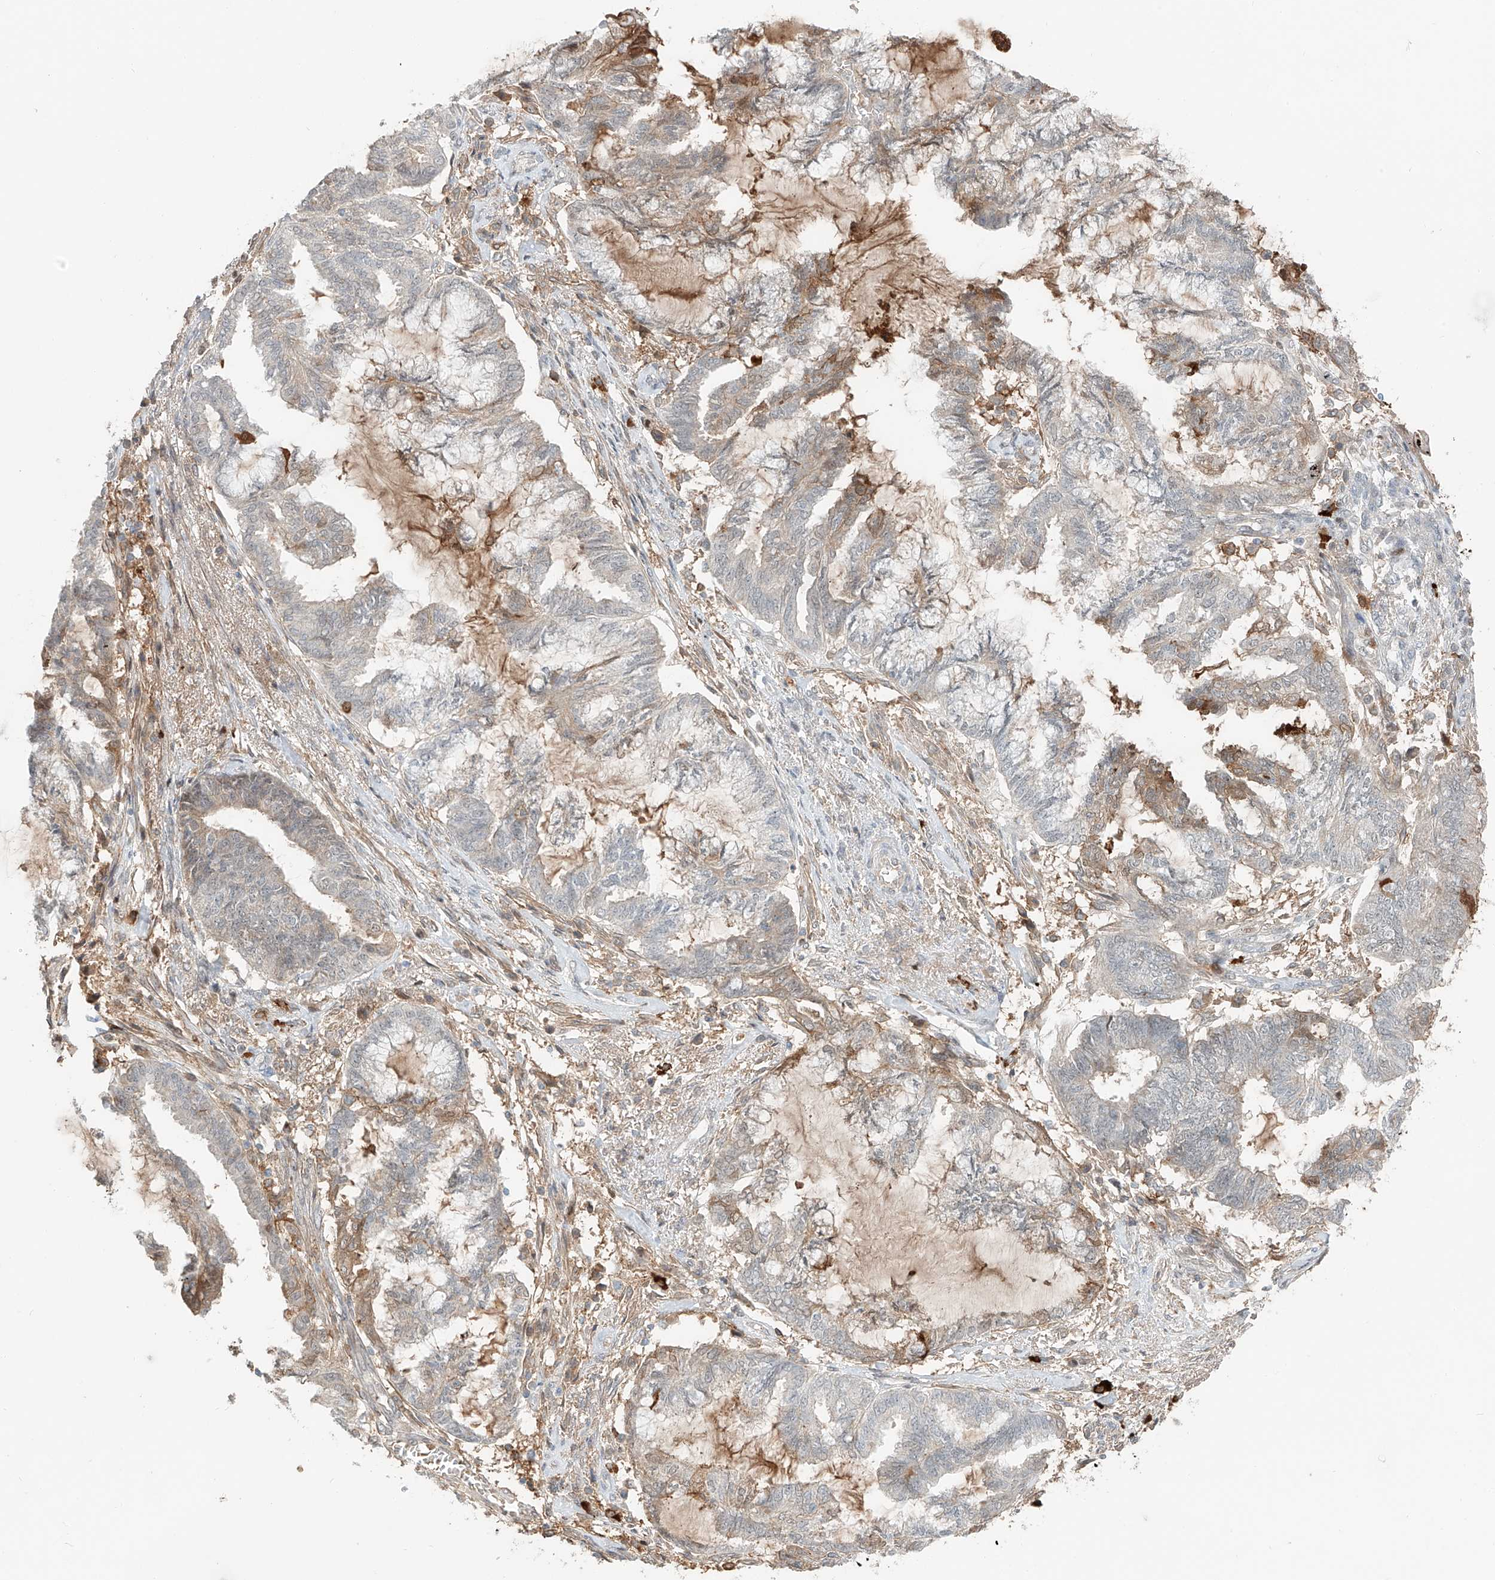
{"staining": {"intensity": "moderate", "quantity": "<25%", "location": "cytoplasmic/membranous"}, "tissue": "endometrial cancer", "cell_type": "Tumor cells", "image_type": "cancer", "snomed": [{"axis": "morphology", "description": "Adenocarcinoma, NOS"}, {"axis": "topography", "description": "Endometrium"}], "caption": "Immunohistochemical staining of endometrial cancer shows moderate cytoplasmic/membranous protein positivity in about <25% of tumor cells. The protein of interest is stained brown, and the nuclei are stained in blue (DAB (3,3'-diaminobenzidine) IHC with brightfield microscopy, high magnification).", "gene": "CEP162", "patient": {"sex": "female", "age": 86}}